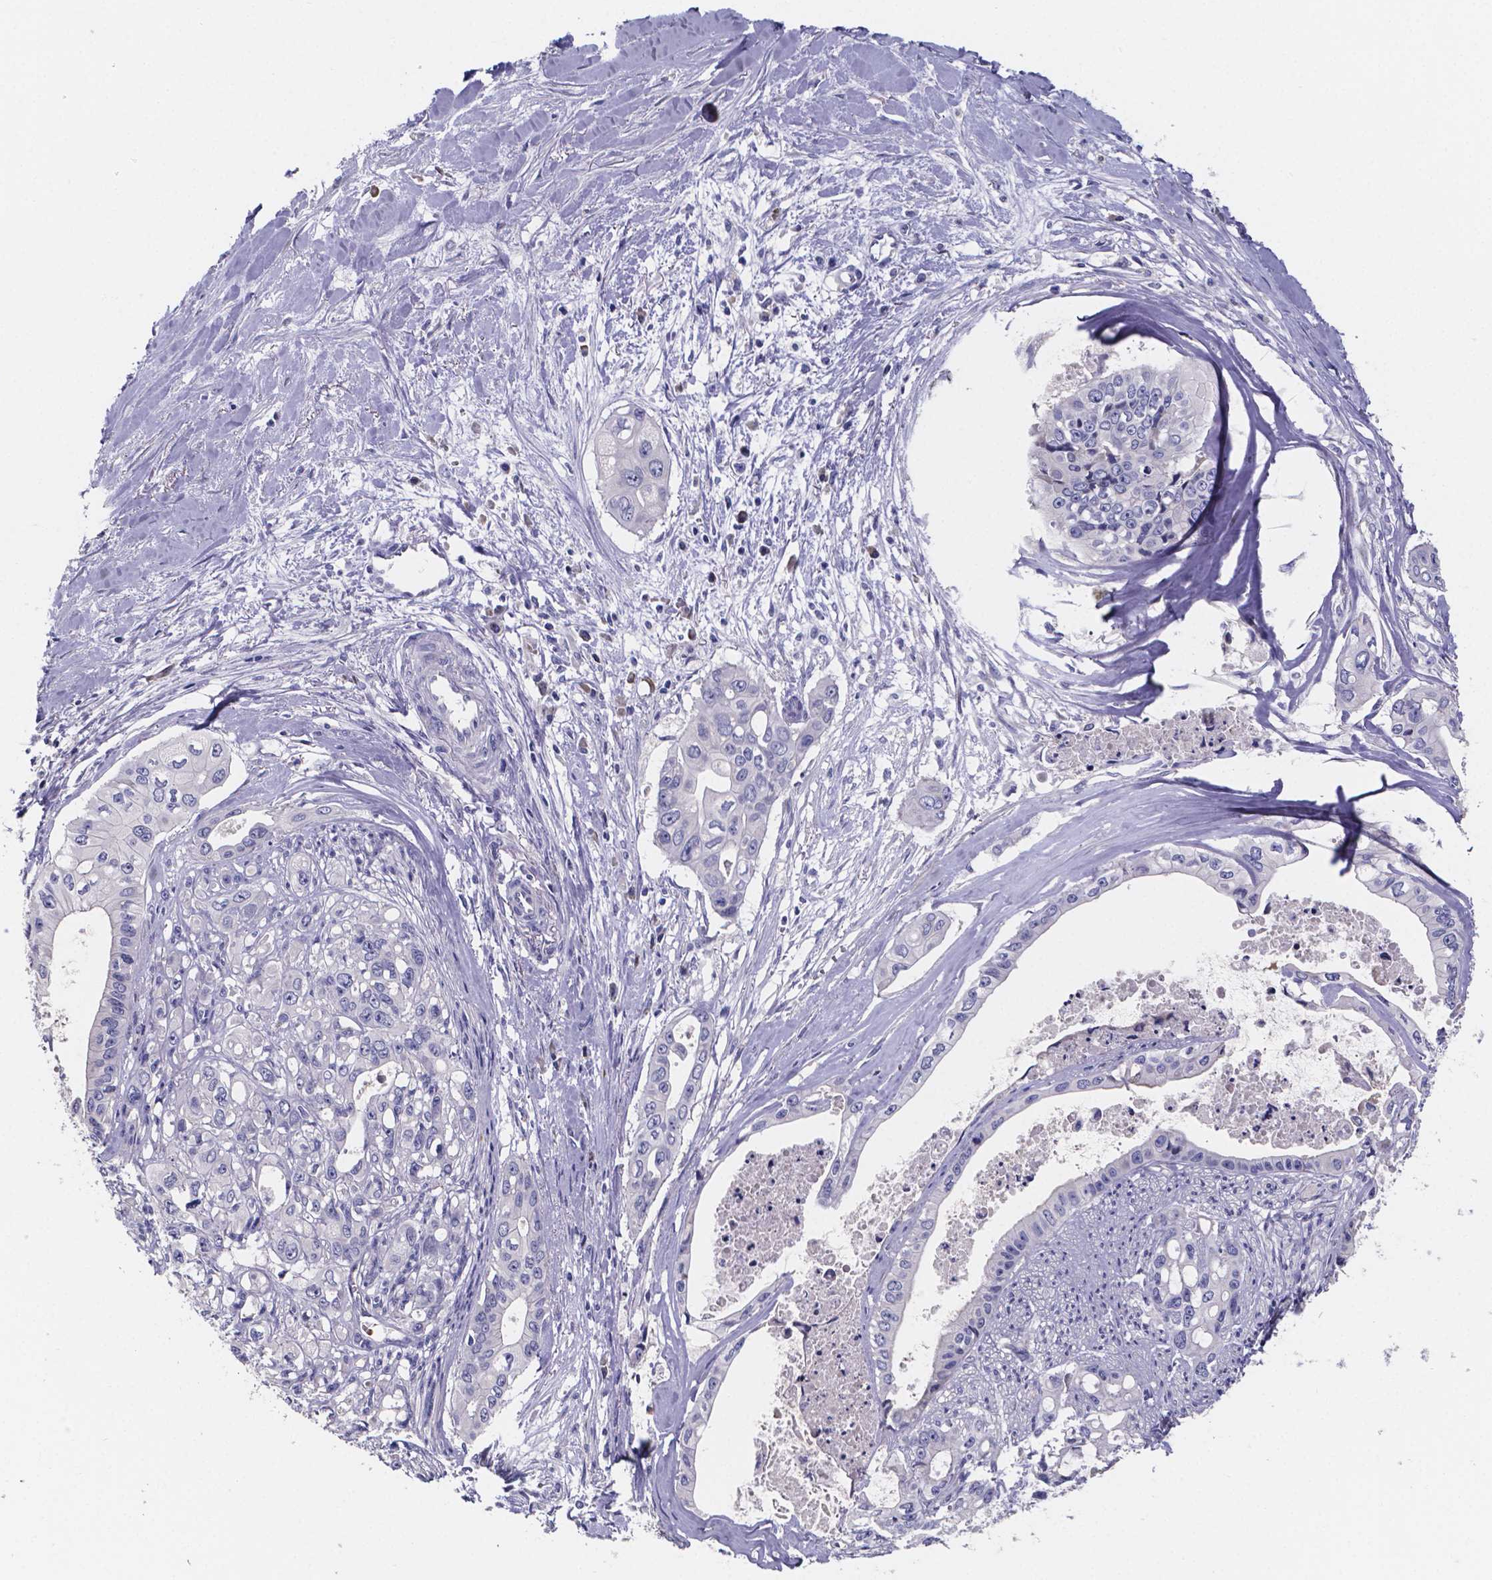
{"staining": {"intensity": "negative", "quantity": "none", "location": "none"}, "tissue": "pancreatic cancer", "cell_type": "Tumor cells", "image_type": "cancer", "snomed": [{"axis": "morphology", "description": "Adenocarcinoma, NOS"}, {"axis": "topography", "description": "Pancreas"}], "caption": "Image shows no significant protein staining in tumor cells of pancreatic cancer (adenocarcinoma). Nuclei are stained in blue.", "gene": "GABRA3", "patient": {"sex": "male", "age": 60}}